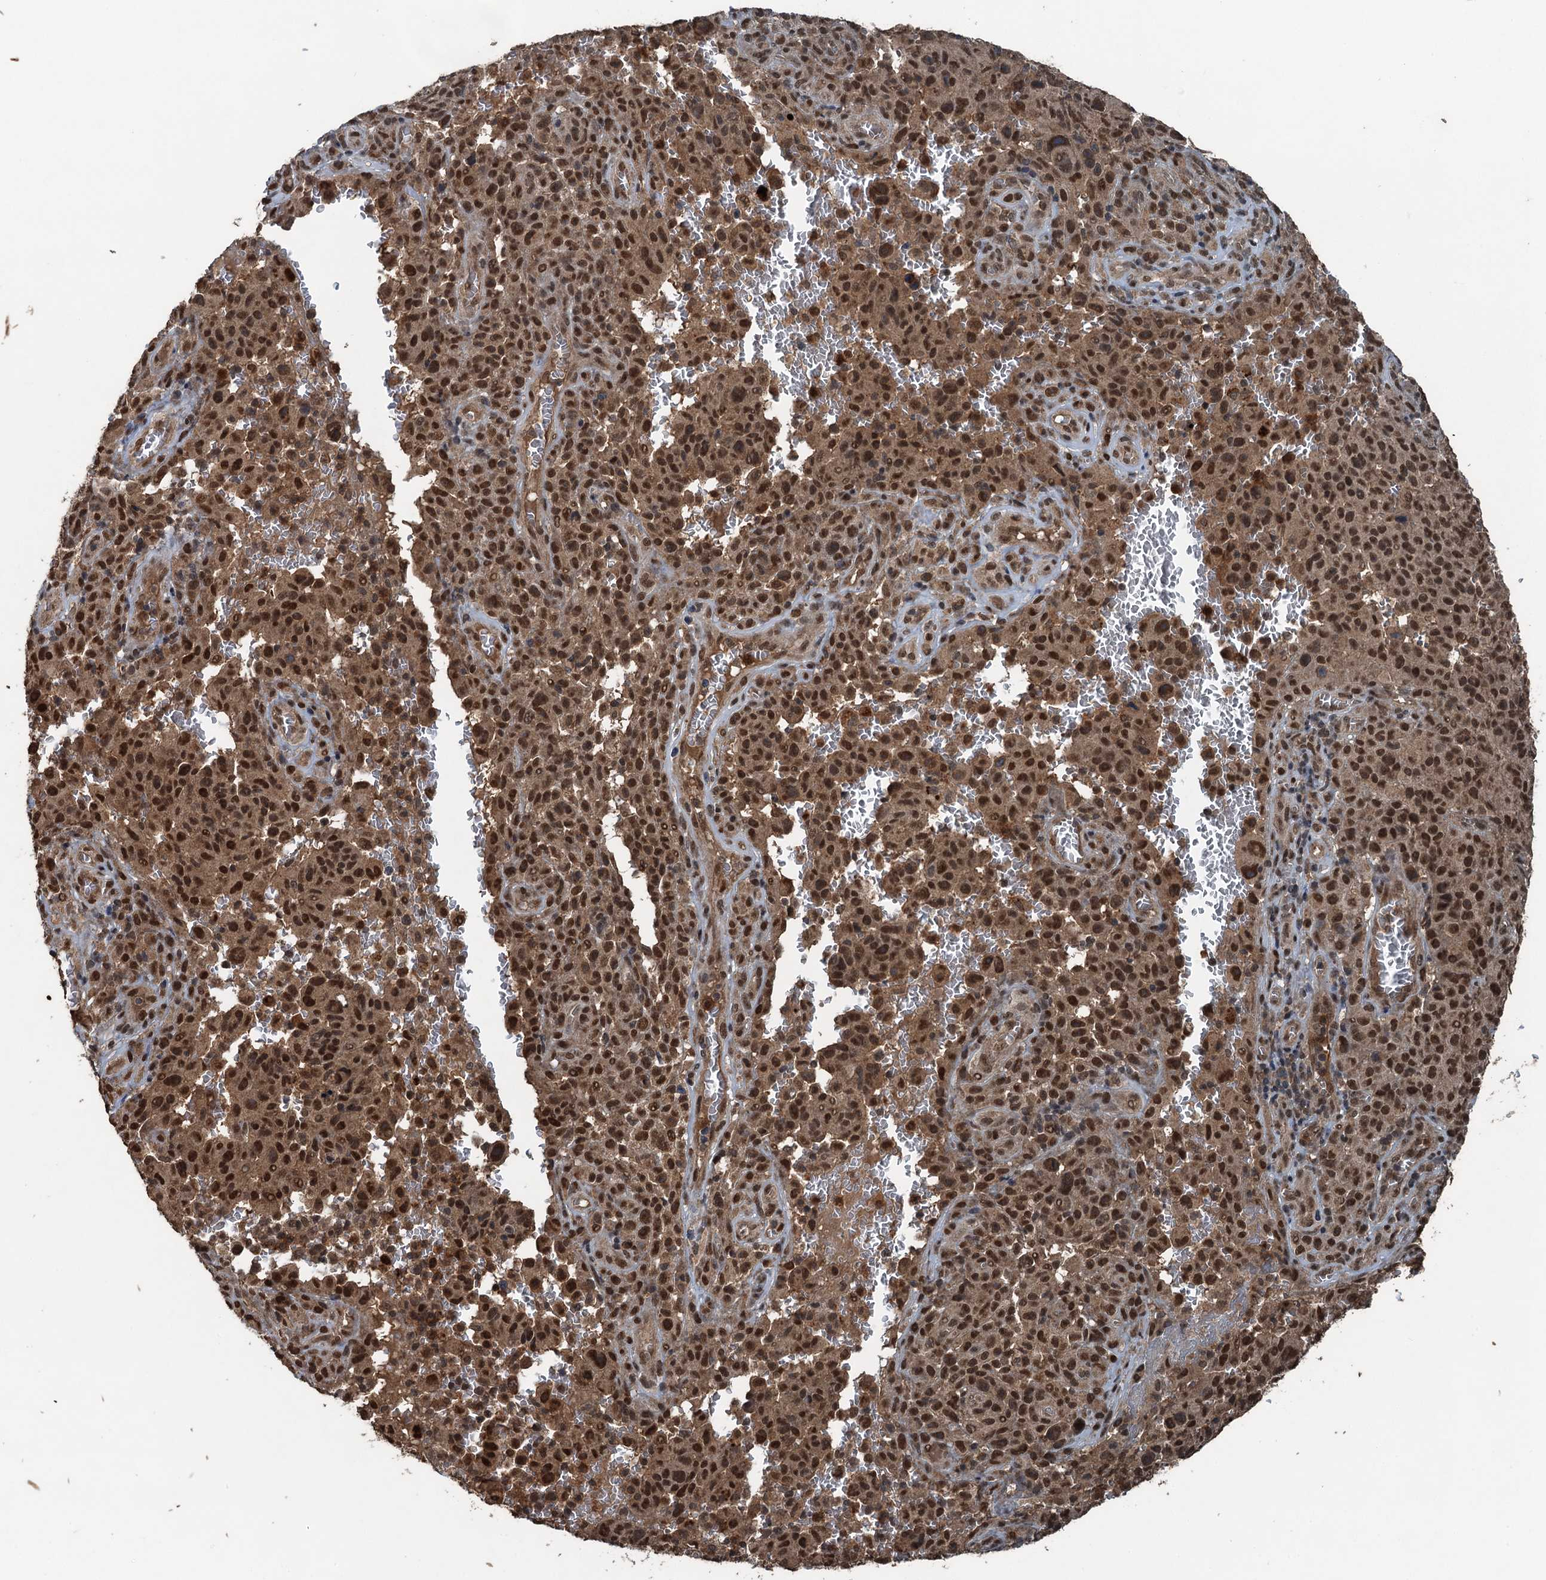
{"staining": {"intensity": "strong", "quantity": ">75%", "location": "cytoplasmic/membranous,nuclear"}, "tissue": "melanoma", "cell_type": "Tumor cells", "image_type": "cancer", "snomed": [{"axis": "morphology", "description": "Malignant melanoma, NOS"}, {"axis": "topography", "description": "Skin"}], "caption": "Immunohistochemistry (IHC) staining of malignant melanoma, which reveals high levels of strong cytoplasmic/membranous and nuclear expression in about >75% of tumor cells indicating strong cytoplasmic/membranous and nuclear protein staining. The staining was performed using DAB (3,3'-diaminobenzidine) (brown) for protein detection and nuclei were counterstained in hematoxylin (blue).", "gene": "UBXN6", "patient": {"sex": "female", "age": 82}}